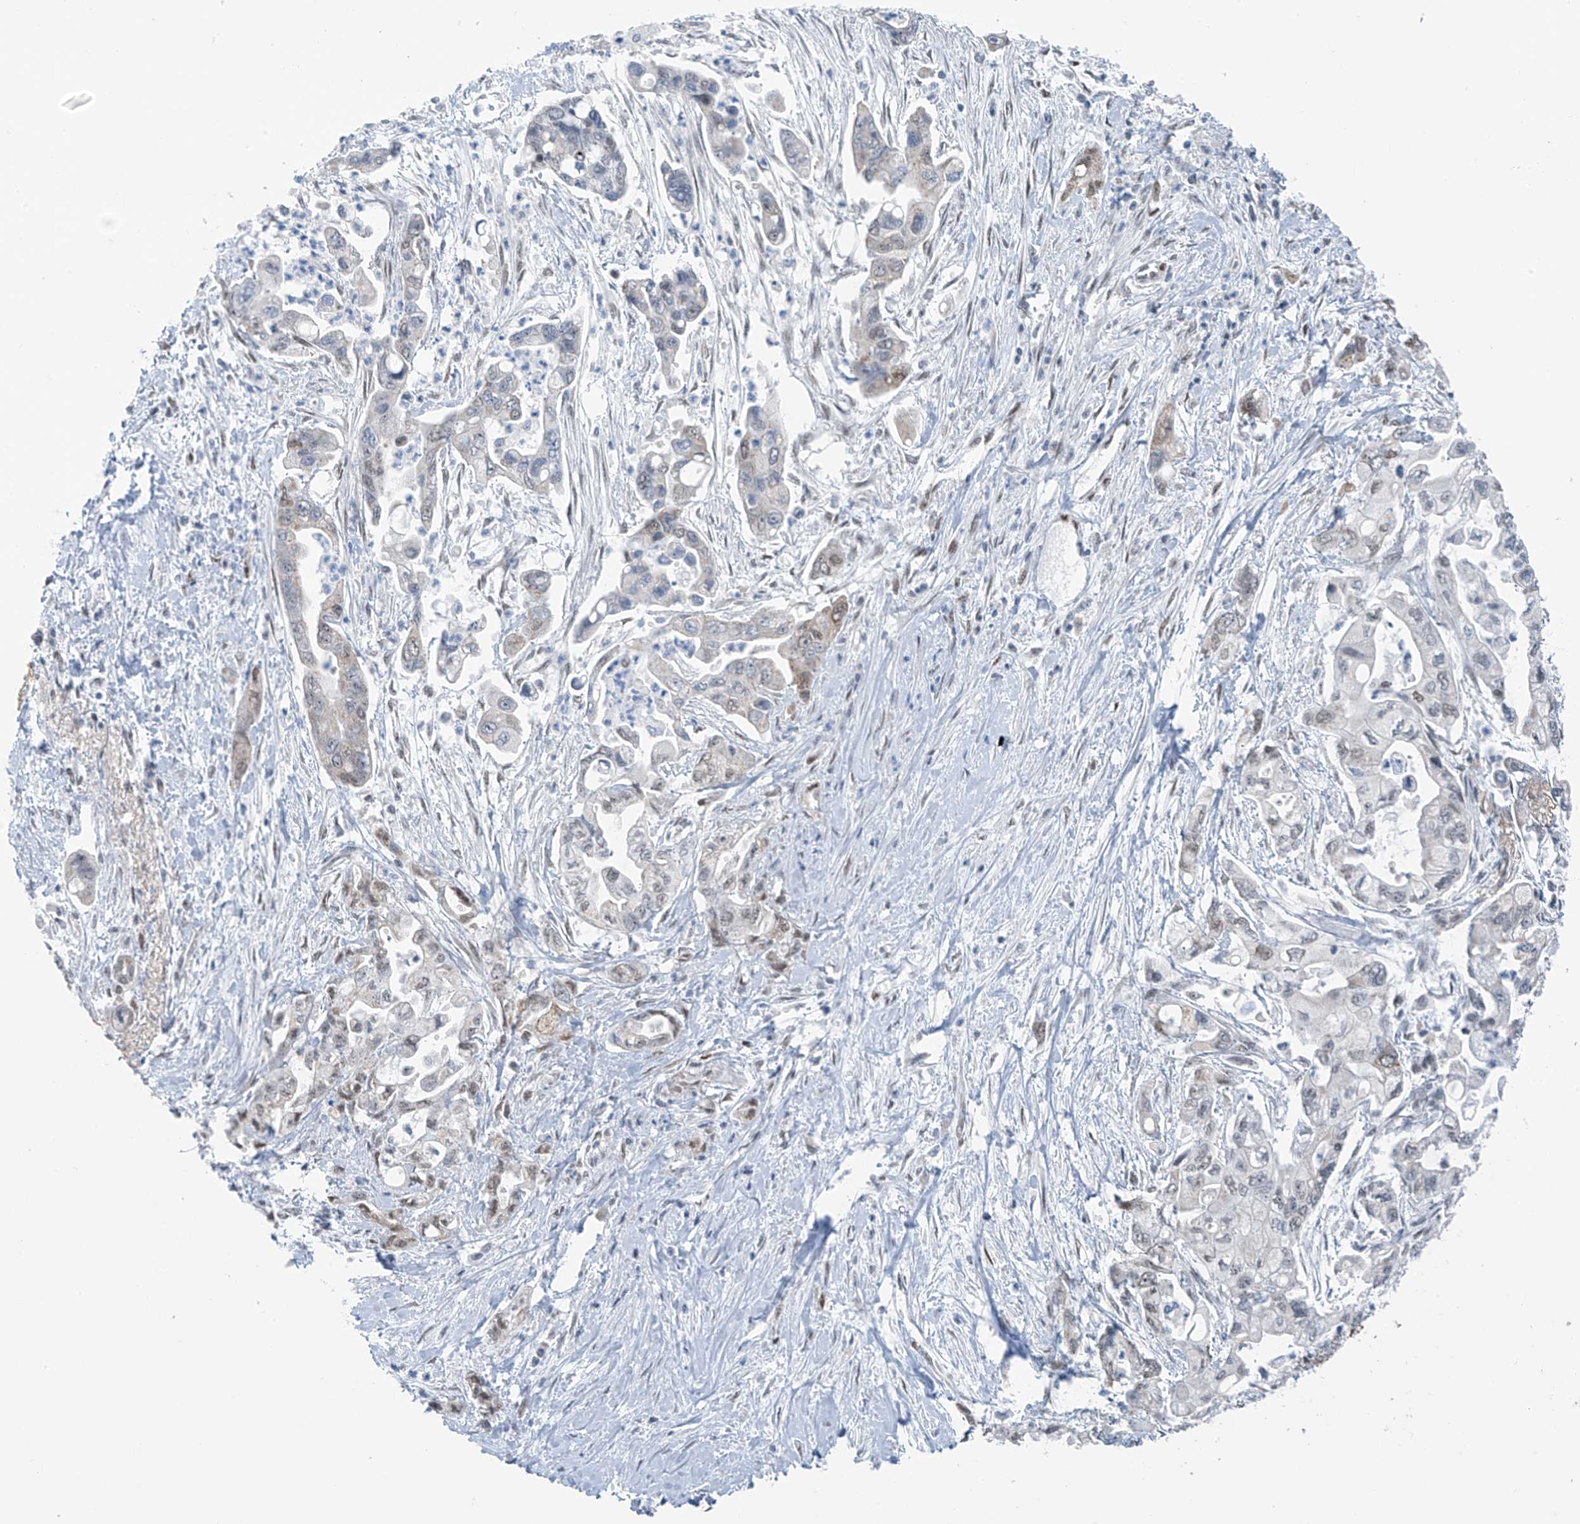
{"staining": {"intensity": "weak", "quantity": "<25%", "location": "cytoplasmic/membranous"}, "tissue": "pancreatic cancer", "cell_type": "Tumor cells", "image_type": "cancer", "snomed": [{"axis": "morphology", "description": "Adenocarcinoma, NOS"}, {"axis": "topography", "description": "Pancreas"}], "caption": "Pancreatic adenocarcinoma stained for a protein using immunohistochemistry (IHC) exhibits no positivity tumor cells.", "gene": "WRNIP1", "patient": {"sex": "male", "age": 70}}